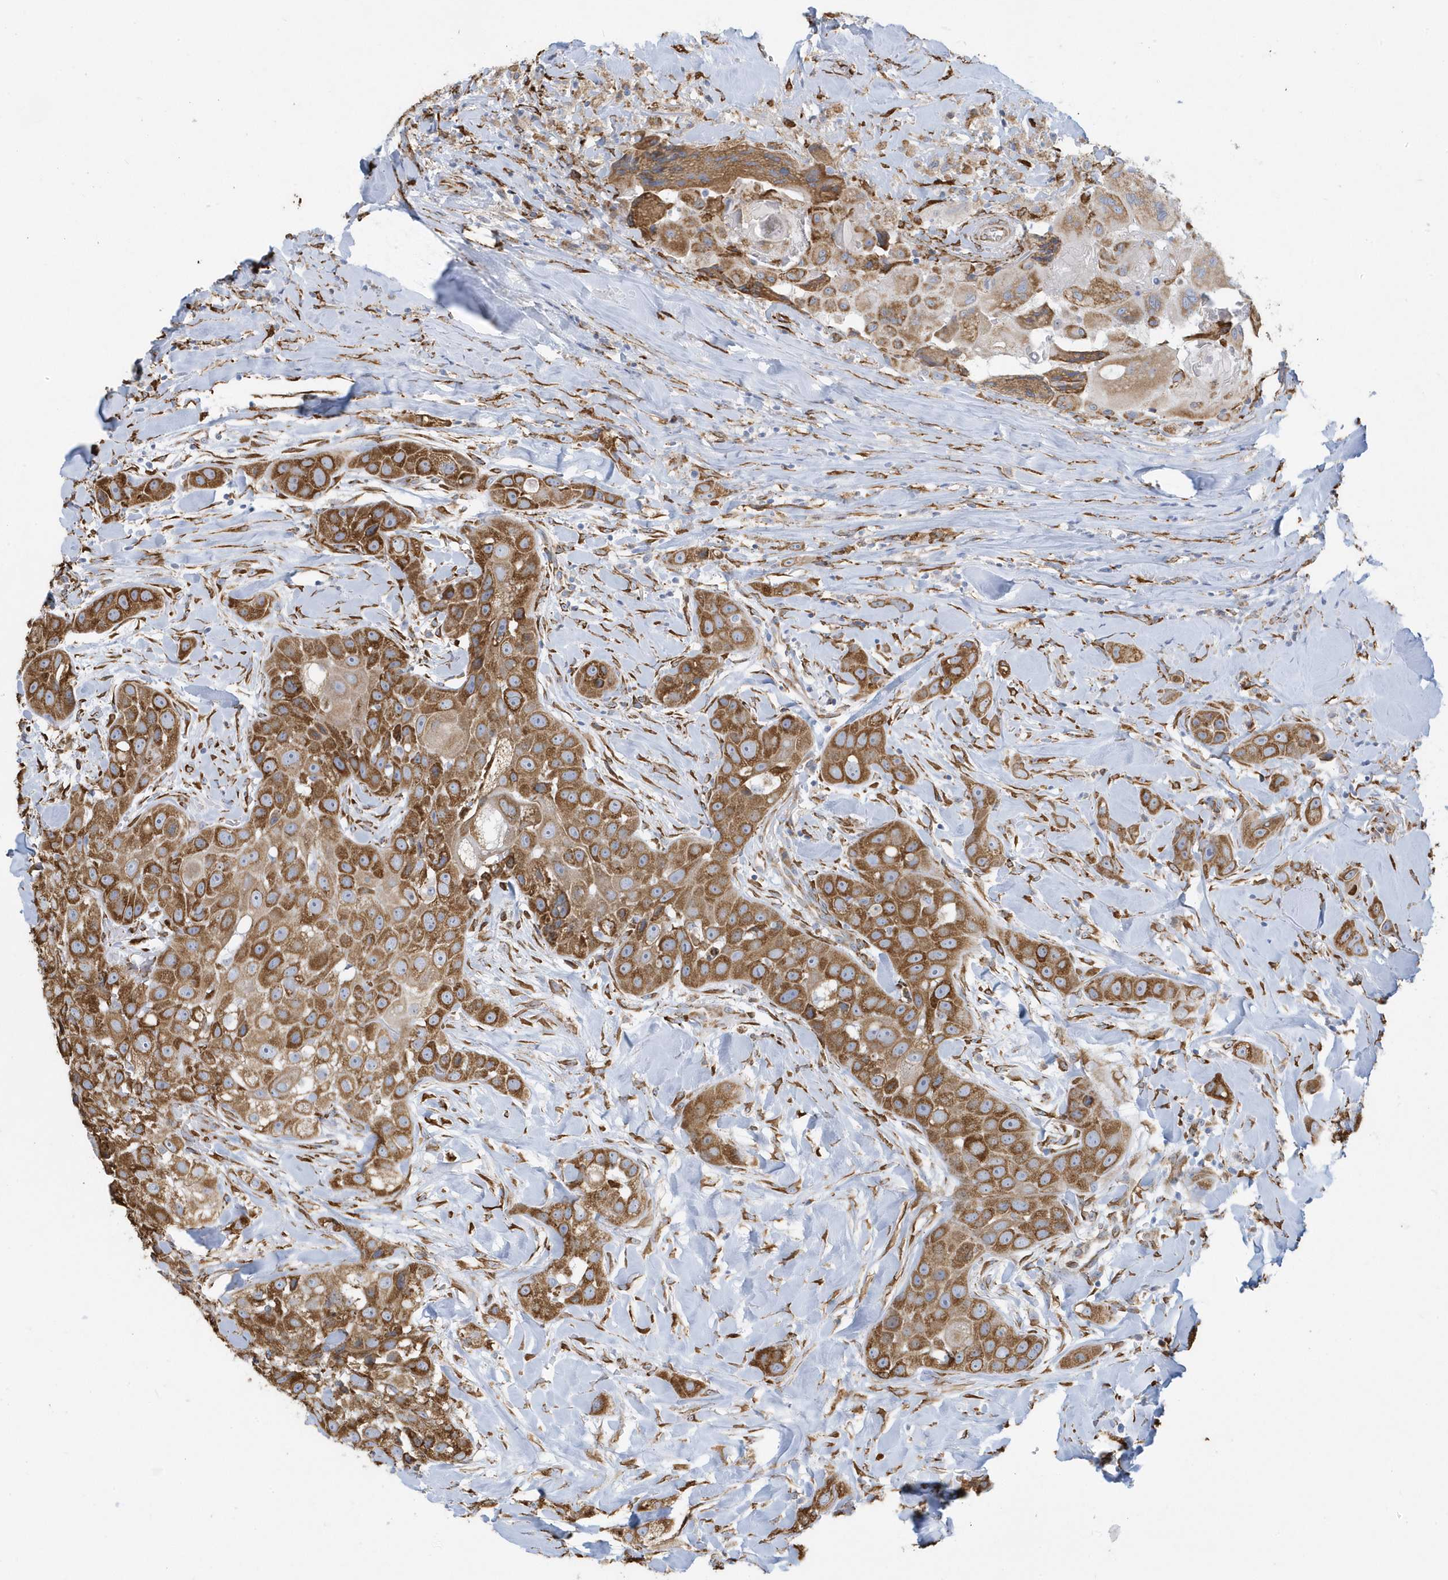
{"staining": {"intensity": "moderate", "quantity": ">75%", "location": "cytoplasmic/membranous"}, "tissue": "head and neck cancer", "cell_type": "Tumor cells", "image_type": "cancer", "snomed": [{"axis": "morphology", "description": "Normal tissue, NOS"}, {"axis": "morphology", "description": "Squamous cell carcinoma, NOS"}, {"axis": "topography", "description": "Skeletal muscle"}, {"axis": "topography", "description": "Head-Neck"}], "caption": "Head and neck cancer was stained to show a protein in brown. There is medium levels of moderate cytoplasmic/membranous expression in about >75% of tumor cells.", "gene": "DCAF1", "patient": {"sex": "male", "age": 51}}